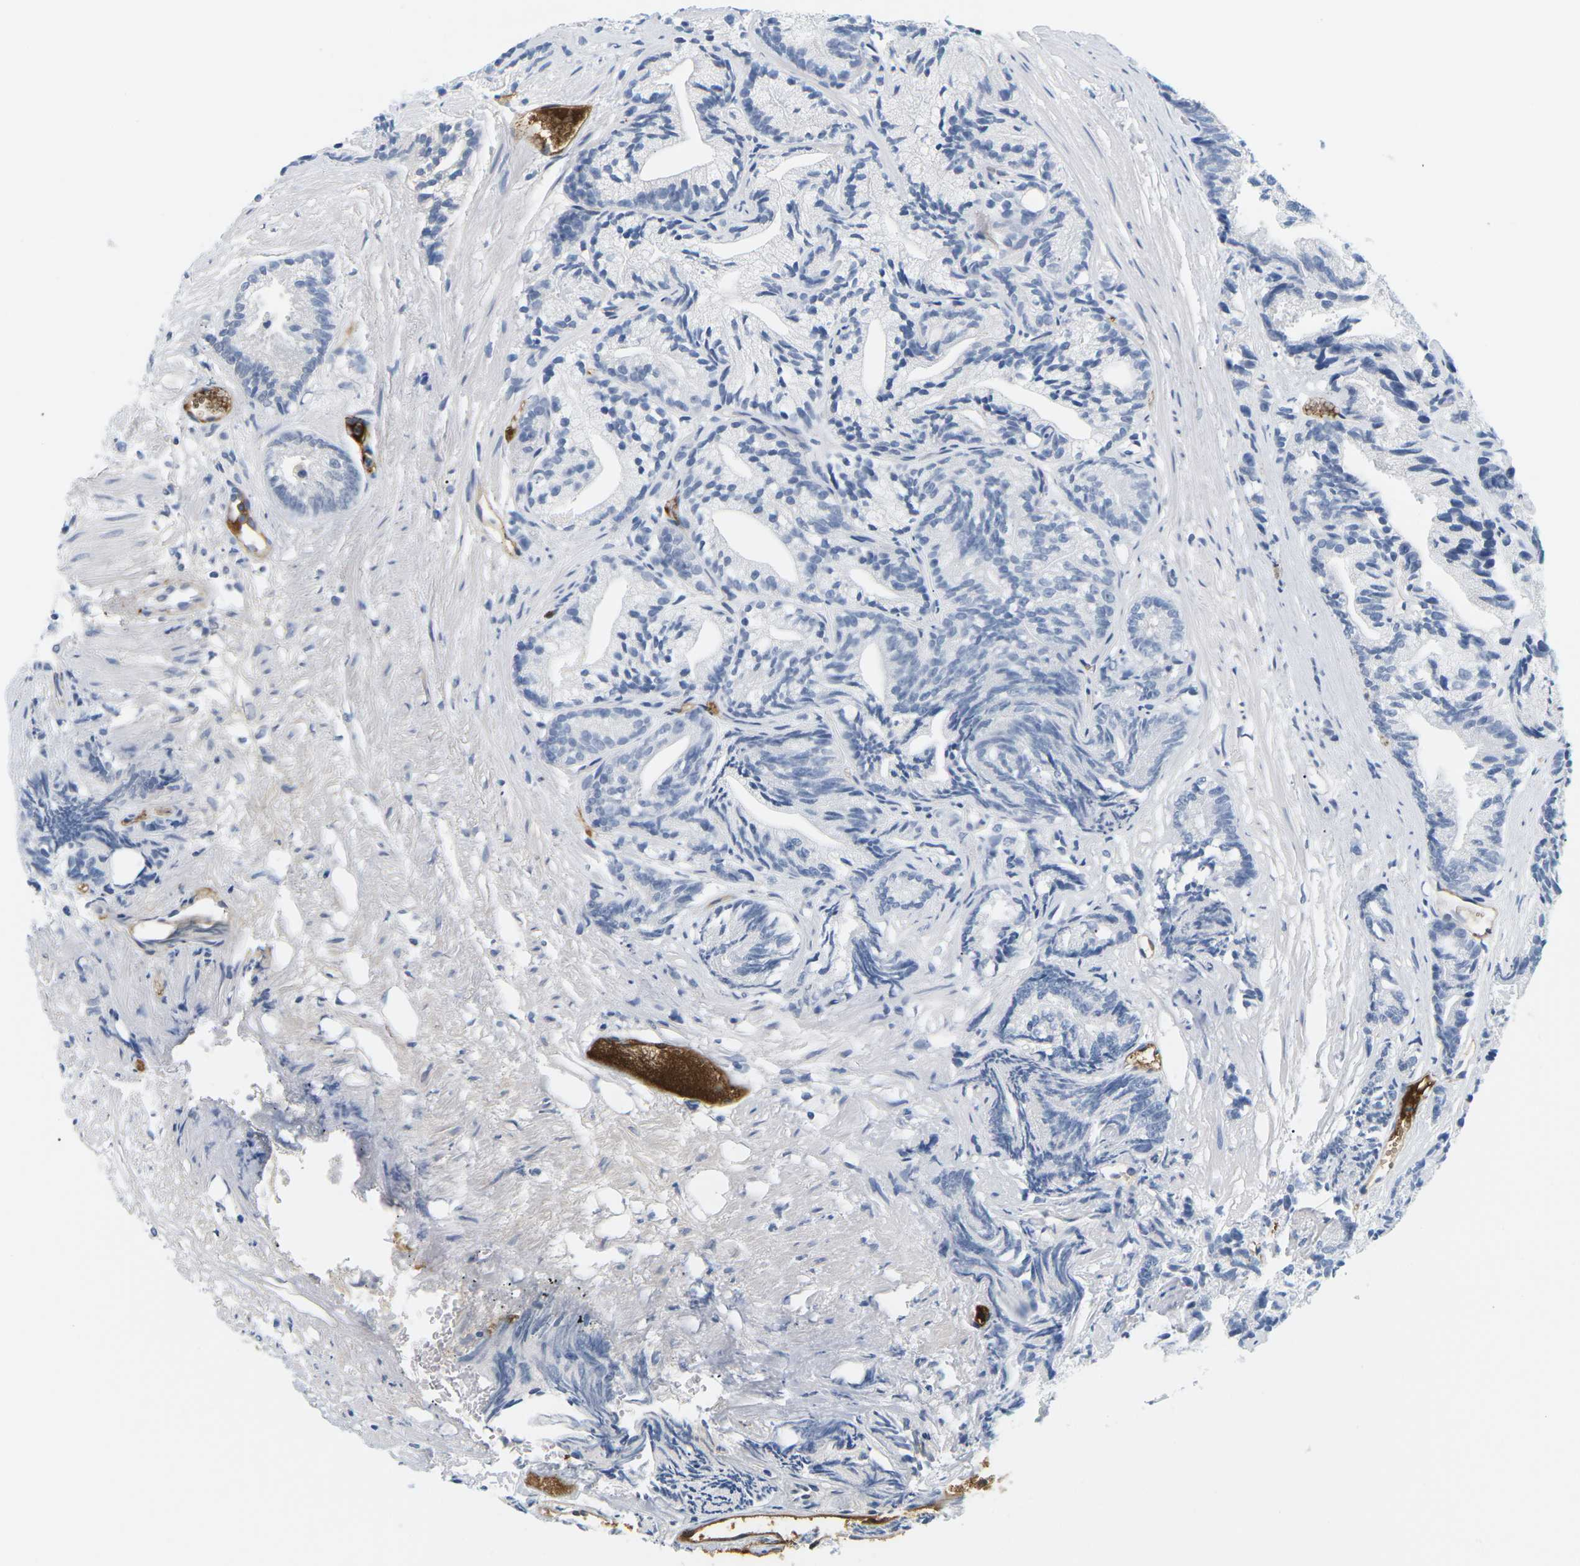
{"staining": {"intensity": "negative", "quantity": "none", "location": "none"}, "tissue": "prostate cancer", "cell_type": "Tumor cells", "image_type": "cancer", "snomed": [{"axis": "morphology", "description": "Adenocarcinoma, Low grade"}, {"axis": "topography", "description": "Prostate"}], "caption": "A high-resolution image shows IHC staining of prostate adenocarcinoma (low-grade), which demonstrates no significant staining in tumor cells.", "gene": "APOB", "patient": {"sex": "male", "age": 89}}